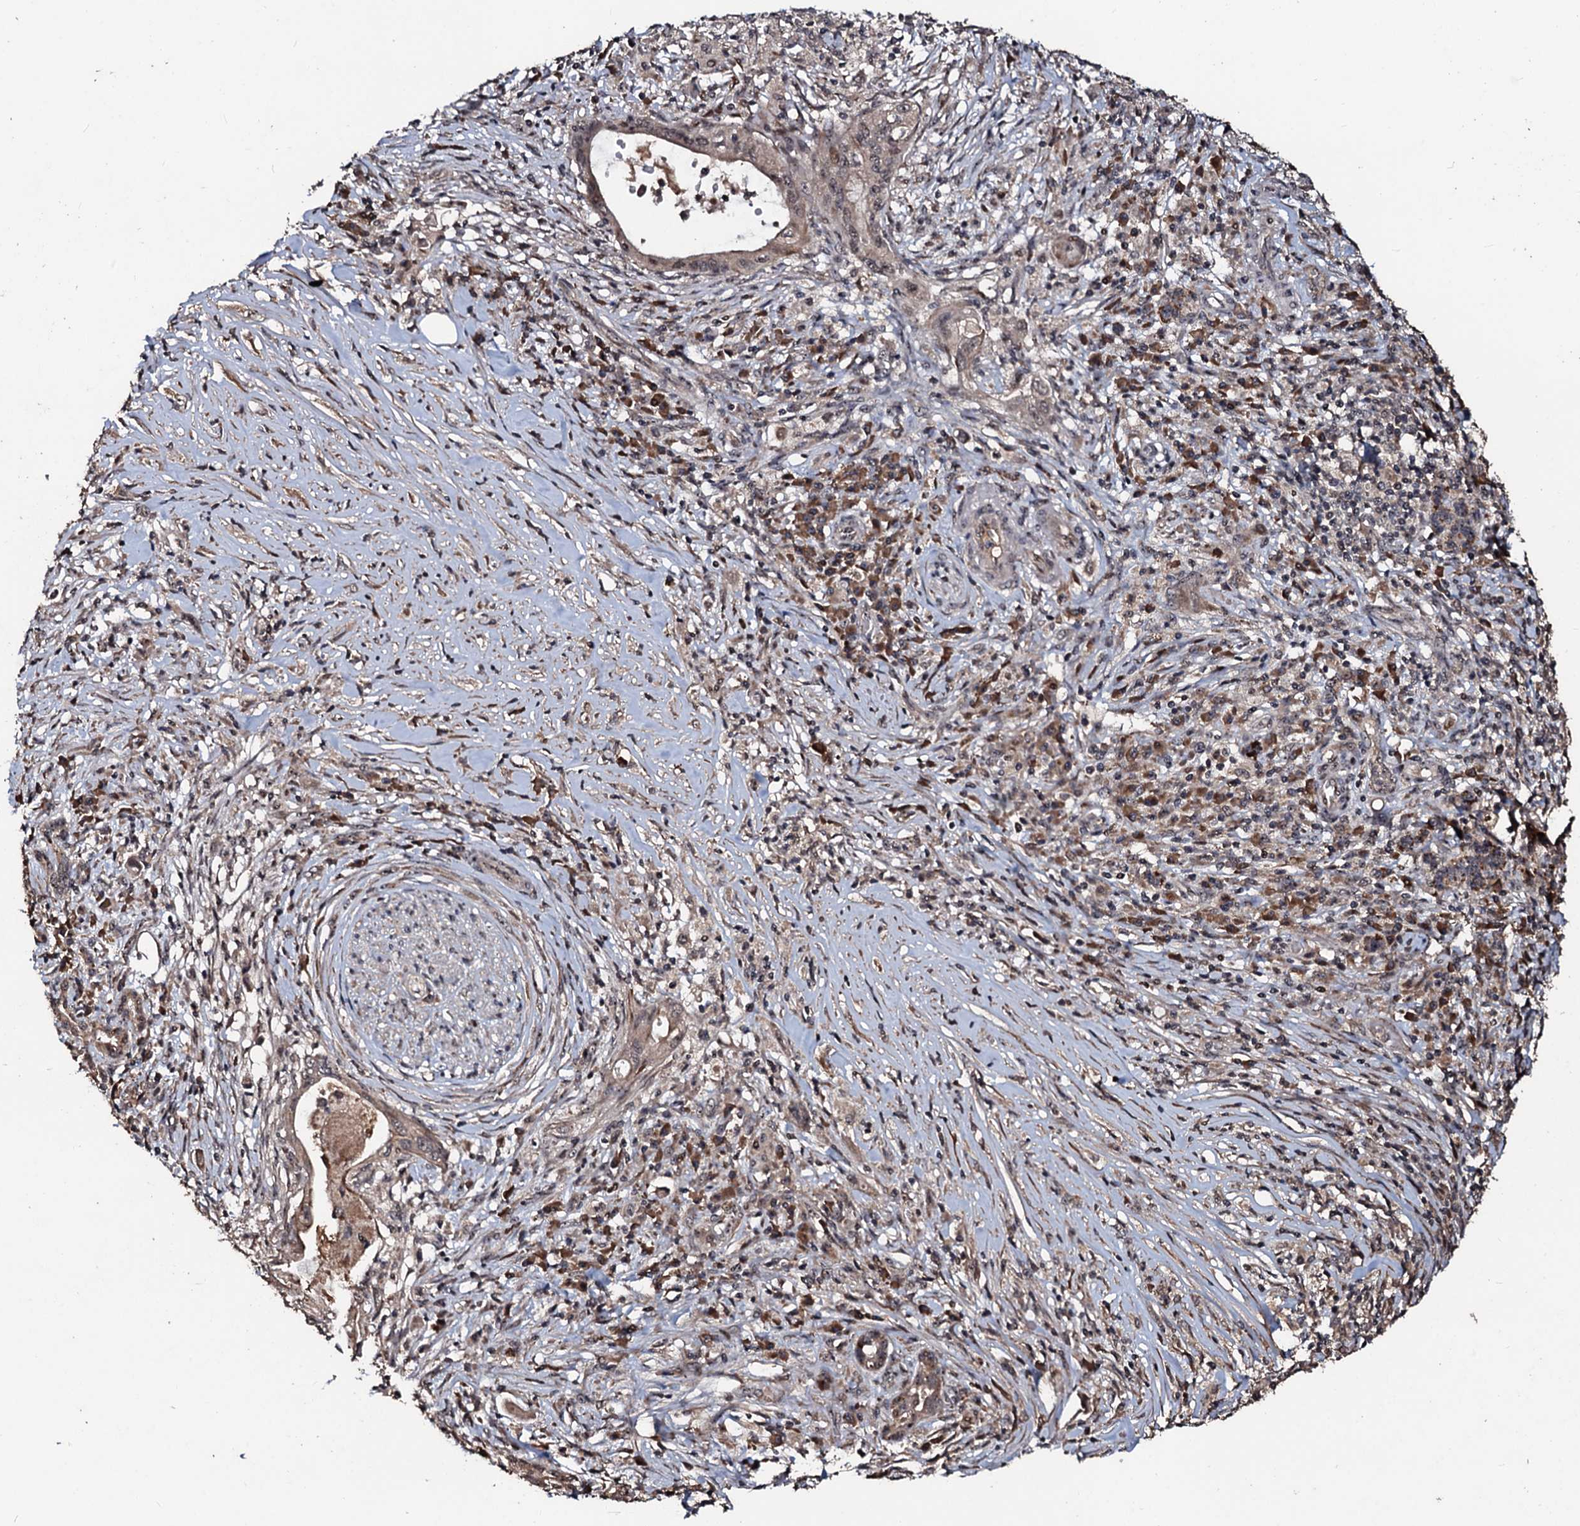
{"staining": {"intensity": "weak", "quantity": "<25%", "location": "cytoplasmic/membranous"}, "tissue": "pancreatic cancer", "cell_type": "Tumor cells", "image_type": "cancer", "snomed": [{"axis": "morphology", "description": "Adenocarcinoma, NOS"}, {"axis": "topography", "description": "Pancreas"}], "caption": "Tumor cells are negative for brown protein staining in pancreatic adenocarcinoma. Brightfield microscopy of IHC stained with DAB (3,3'-diaminobenzidine) (brown) and hematoxylin (blue), captured at high magnification.", "gene": "SUPT7L", "patient": {"sex": "female", "age": 73}}